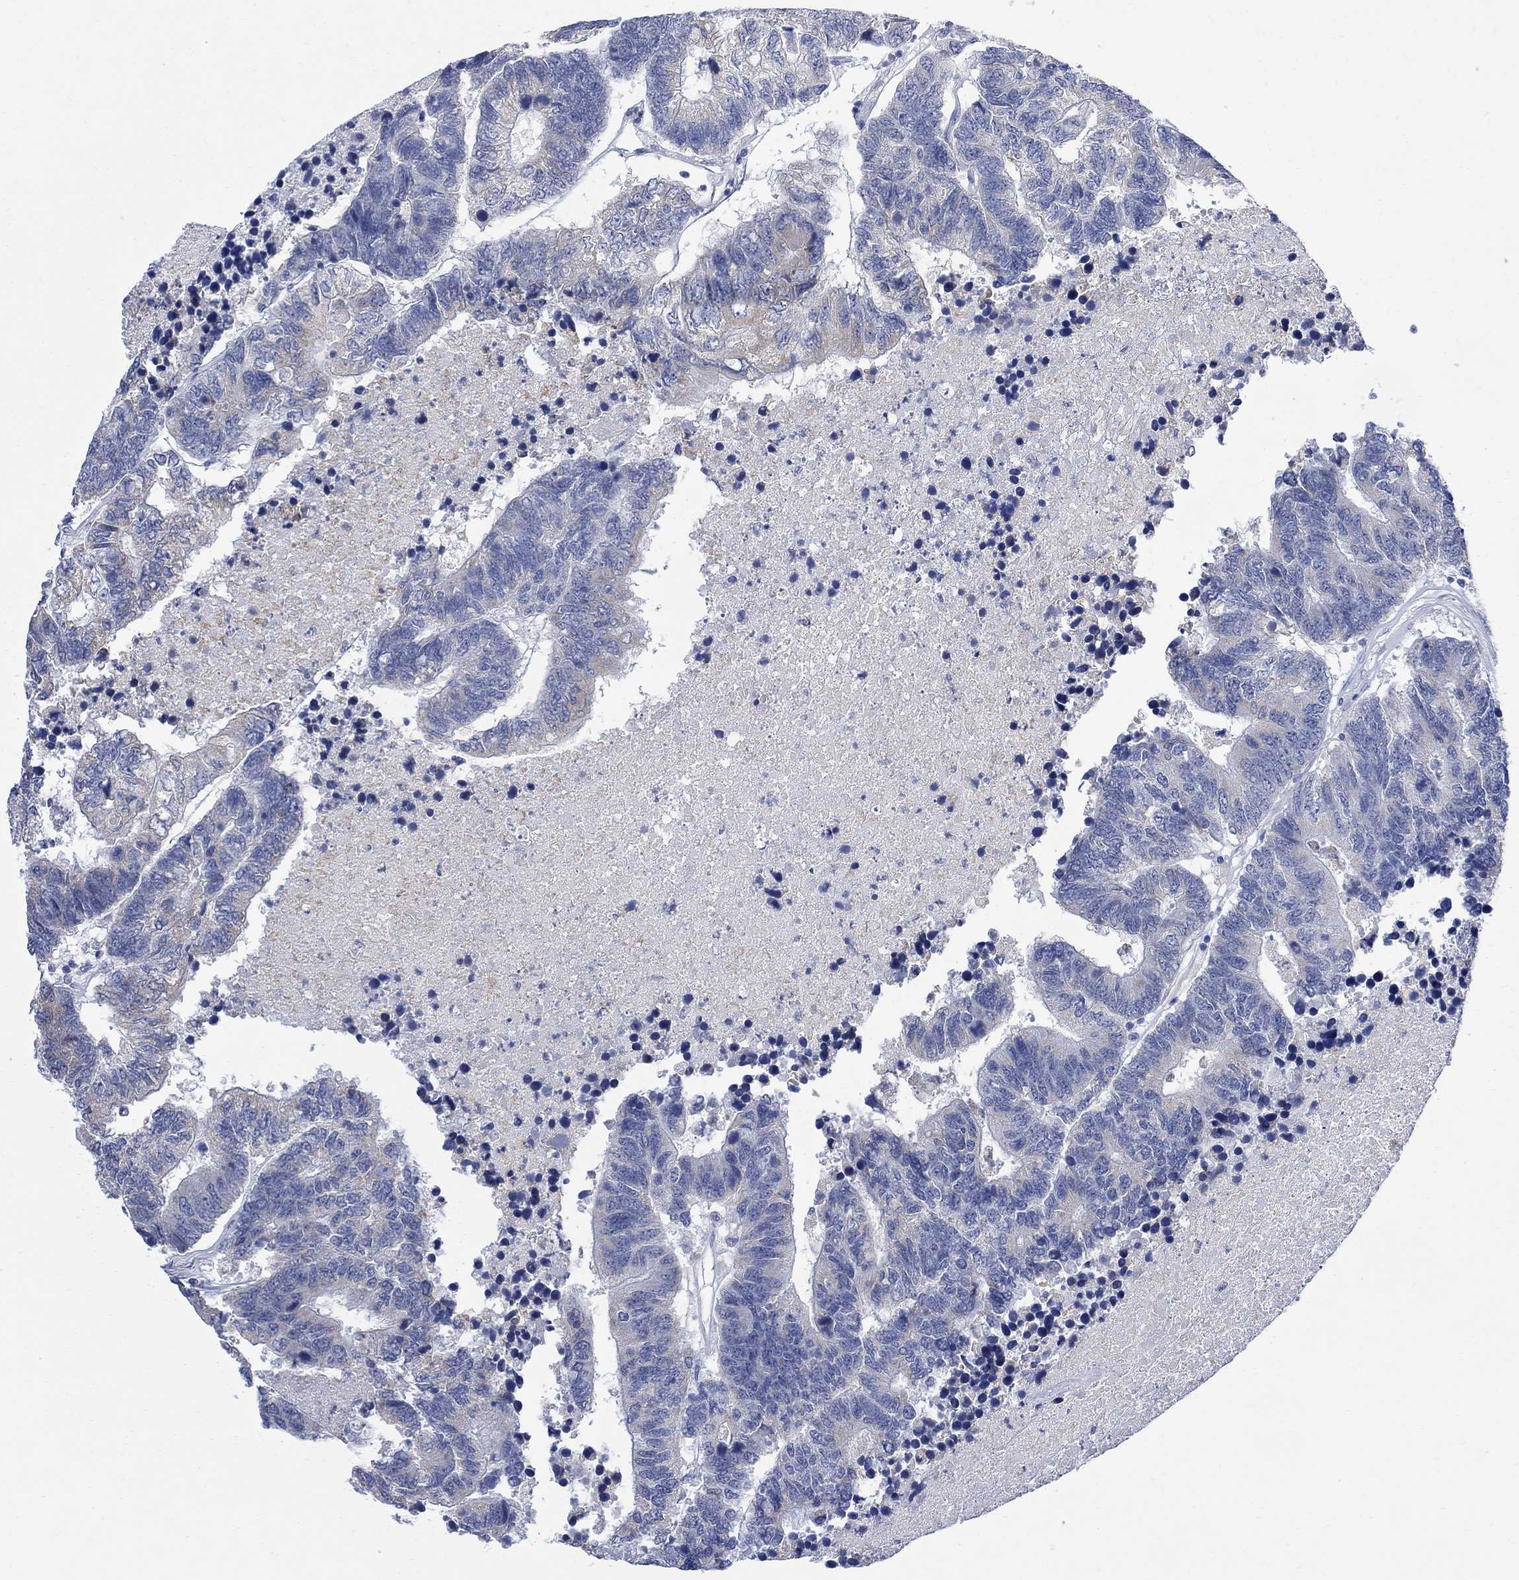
{"staining": {"intensity": "negative", "quantity": "none", "location": "none"}, "tissue": "colorectal cancer", "cell_type": "Tumor cells", "image_type": "cancer", "snomed": [{"axis": "morphology", "description": "Adenocarcinoma, NOS"}, {"axis": "topography", "description": "Colon"}], "caption": "Tumor cells are negative for brown protein staining in colorectal cancer (adenocarcinoma).", "gene": "FBP2", "patient": {"sex": "female", "age": 48}}